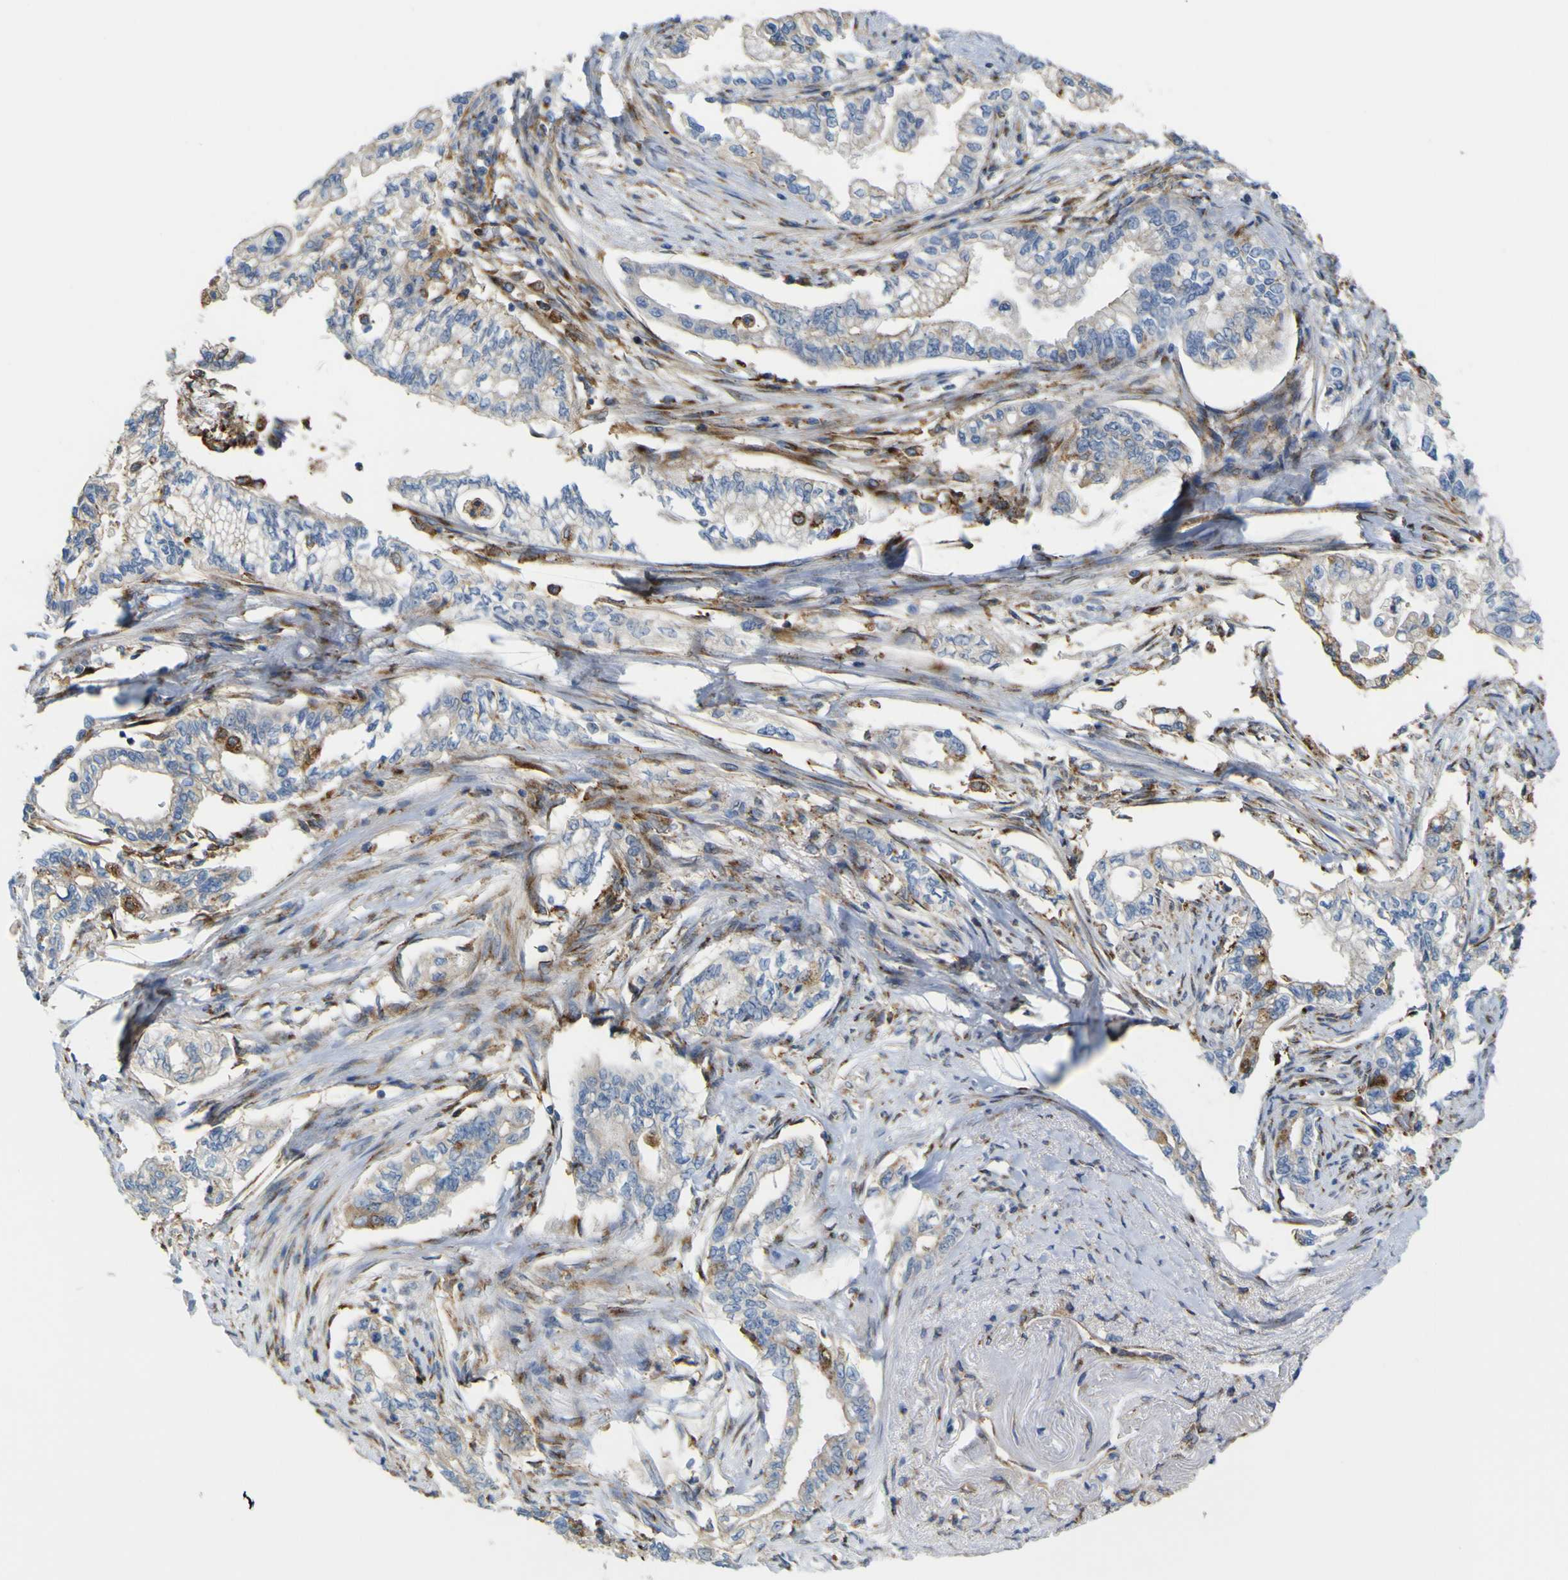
{"staining": {"intensity": "negative", "quantity": "none", "location": "none"}, "tissue": "pancreatic cancer", "cell_type": "Tumor cells", "image_type": "cancer", "snomed": [{"axis": "morphology", "description": "Normal tissue, NOS"}, {"axis": "topography", "description": "Pancreas"}], "caption": "Immunohistochemistry photomicrograph of pancreatic cancer stained for a protein (brown), which demonstrates no positivity in tumor cells.", "gene": "IGF2R", "patient": {"sex": "male", "age": 42}}